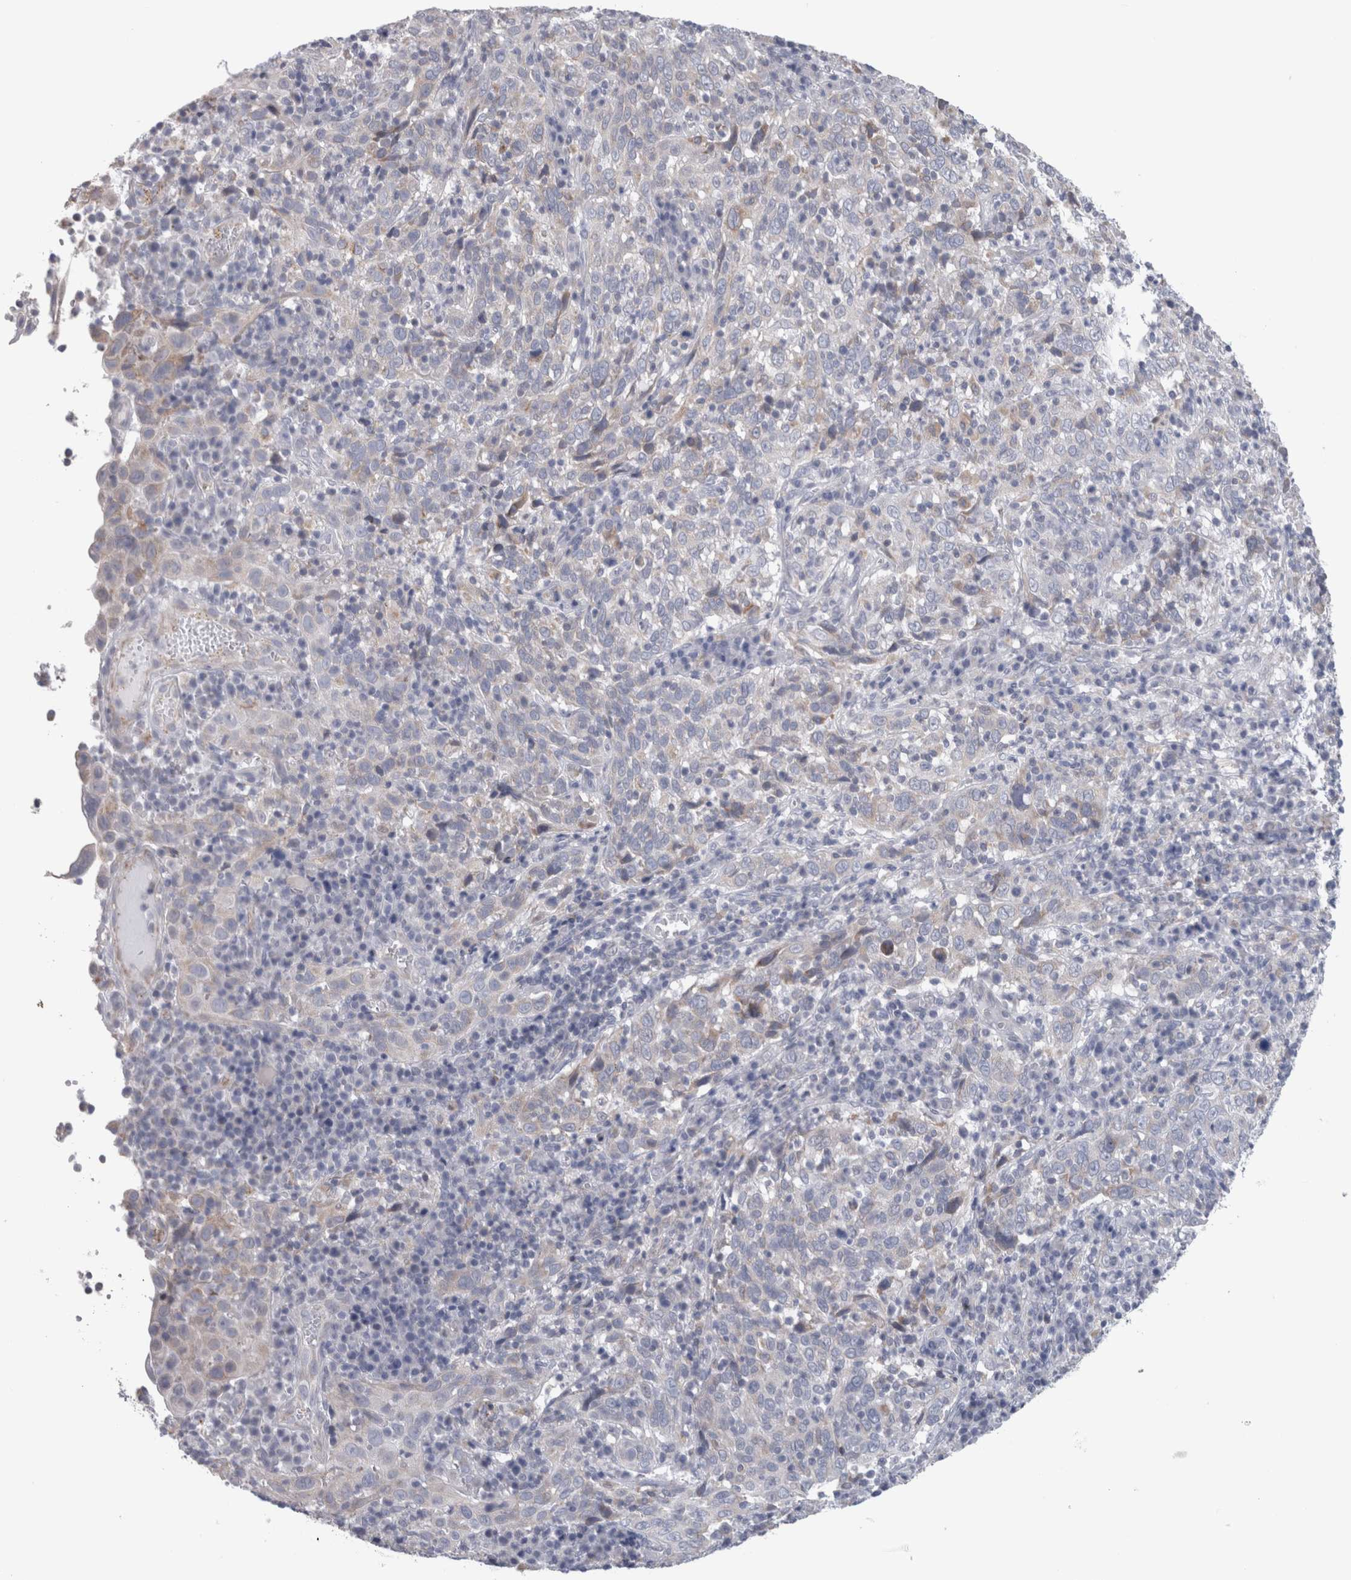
{"staining": {"intensity": "negative", "quantity": "none", "location": "none"}, "tissue": "cervical cancer", "cell_type": "Tumor cells", "image_type": "cancer", "snomed": [{"axis": "morphology", "description": "Squamous cell carcinoma, NOS"}, {"axis": "topography", "description": "Cervix"}], "caption": "A high-resolution micrograph shows immunohistochemistry (IHC) staining of cervical cancer, which displays no significant expression in tumor cells.", "gene": "GDAP1", "patient": {"sex": "female", "age": 46}}